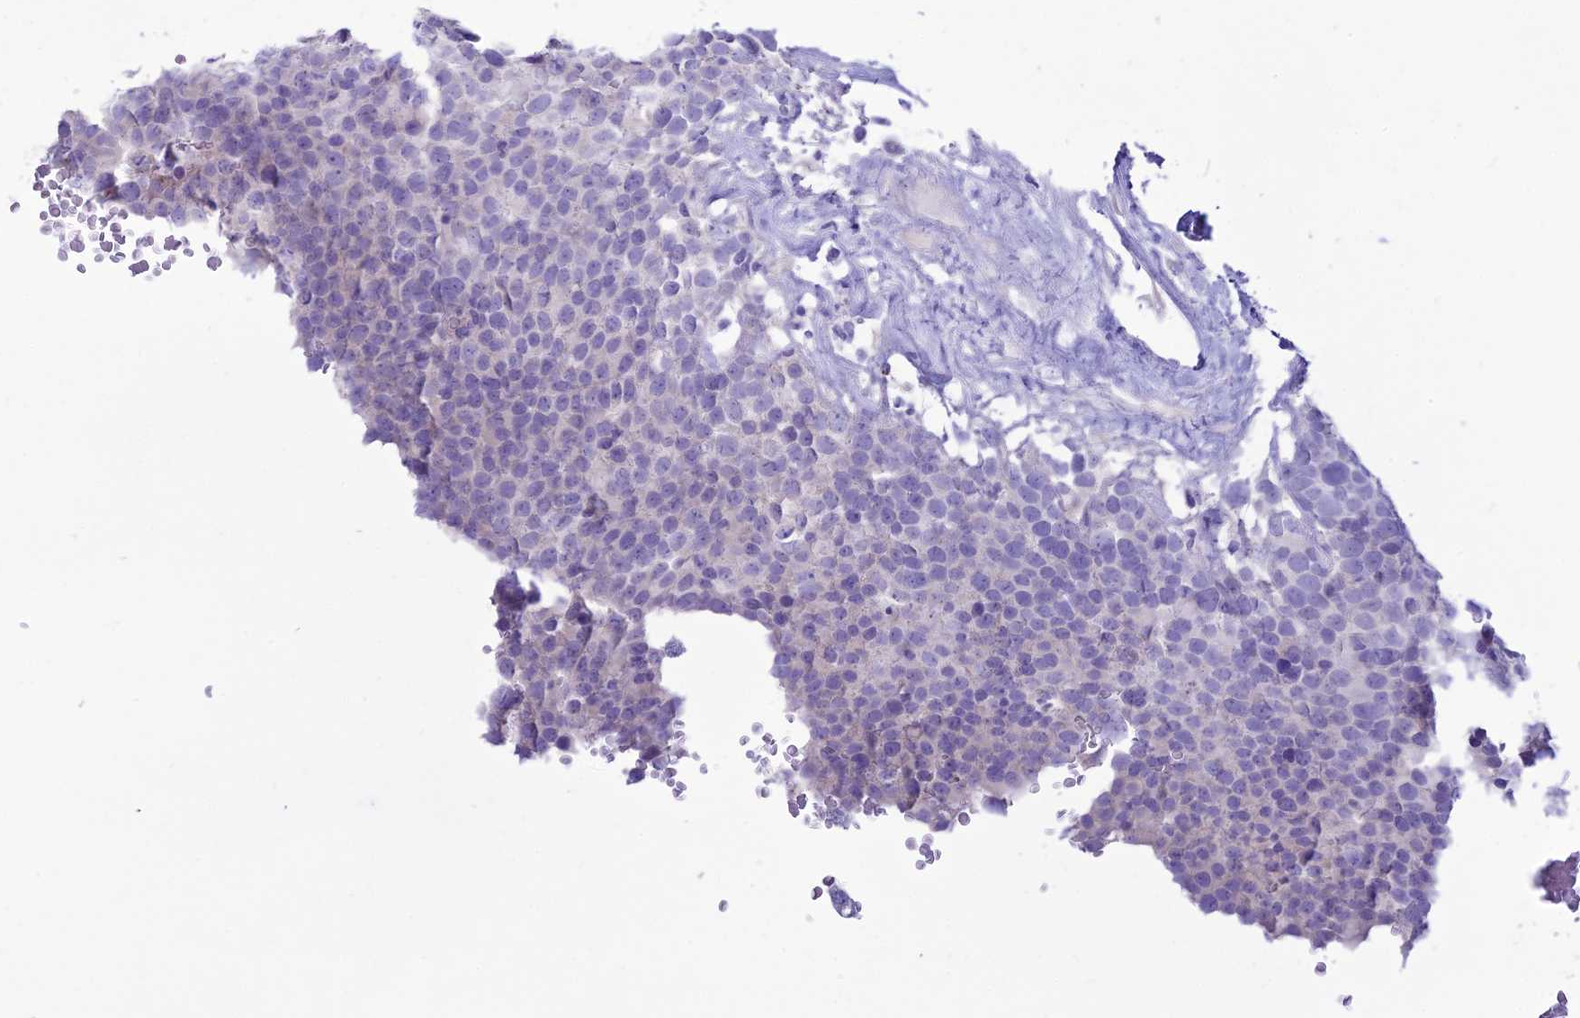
{"staining": {"intensity": "negative", "quantity": "none", "location": "none"}, "tissue": "testis cancer", "cell_type": "Tumor cells", "image_type": "cancer", "snomed": [{"axis": "morphology", "description": "Seminoma, NOS"}, {"axis": "topography", "description": "Testis"}], "caption": "High magnification brightfield microscopy of seminoma (testis) stained with DAB (brown) and counterstained with hematoxylin (blue): tumor cells show no significant positivity. The staining is performed using DAB (3,3'-diaminobenzidine) brown chromogen with nuclei counter-stained in using hematoxylin.", "gene": "CLEC2L", "patient": {"sex": "male", "age": 71}}